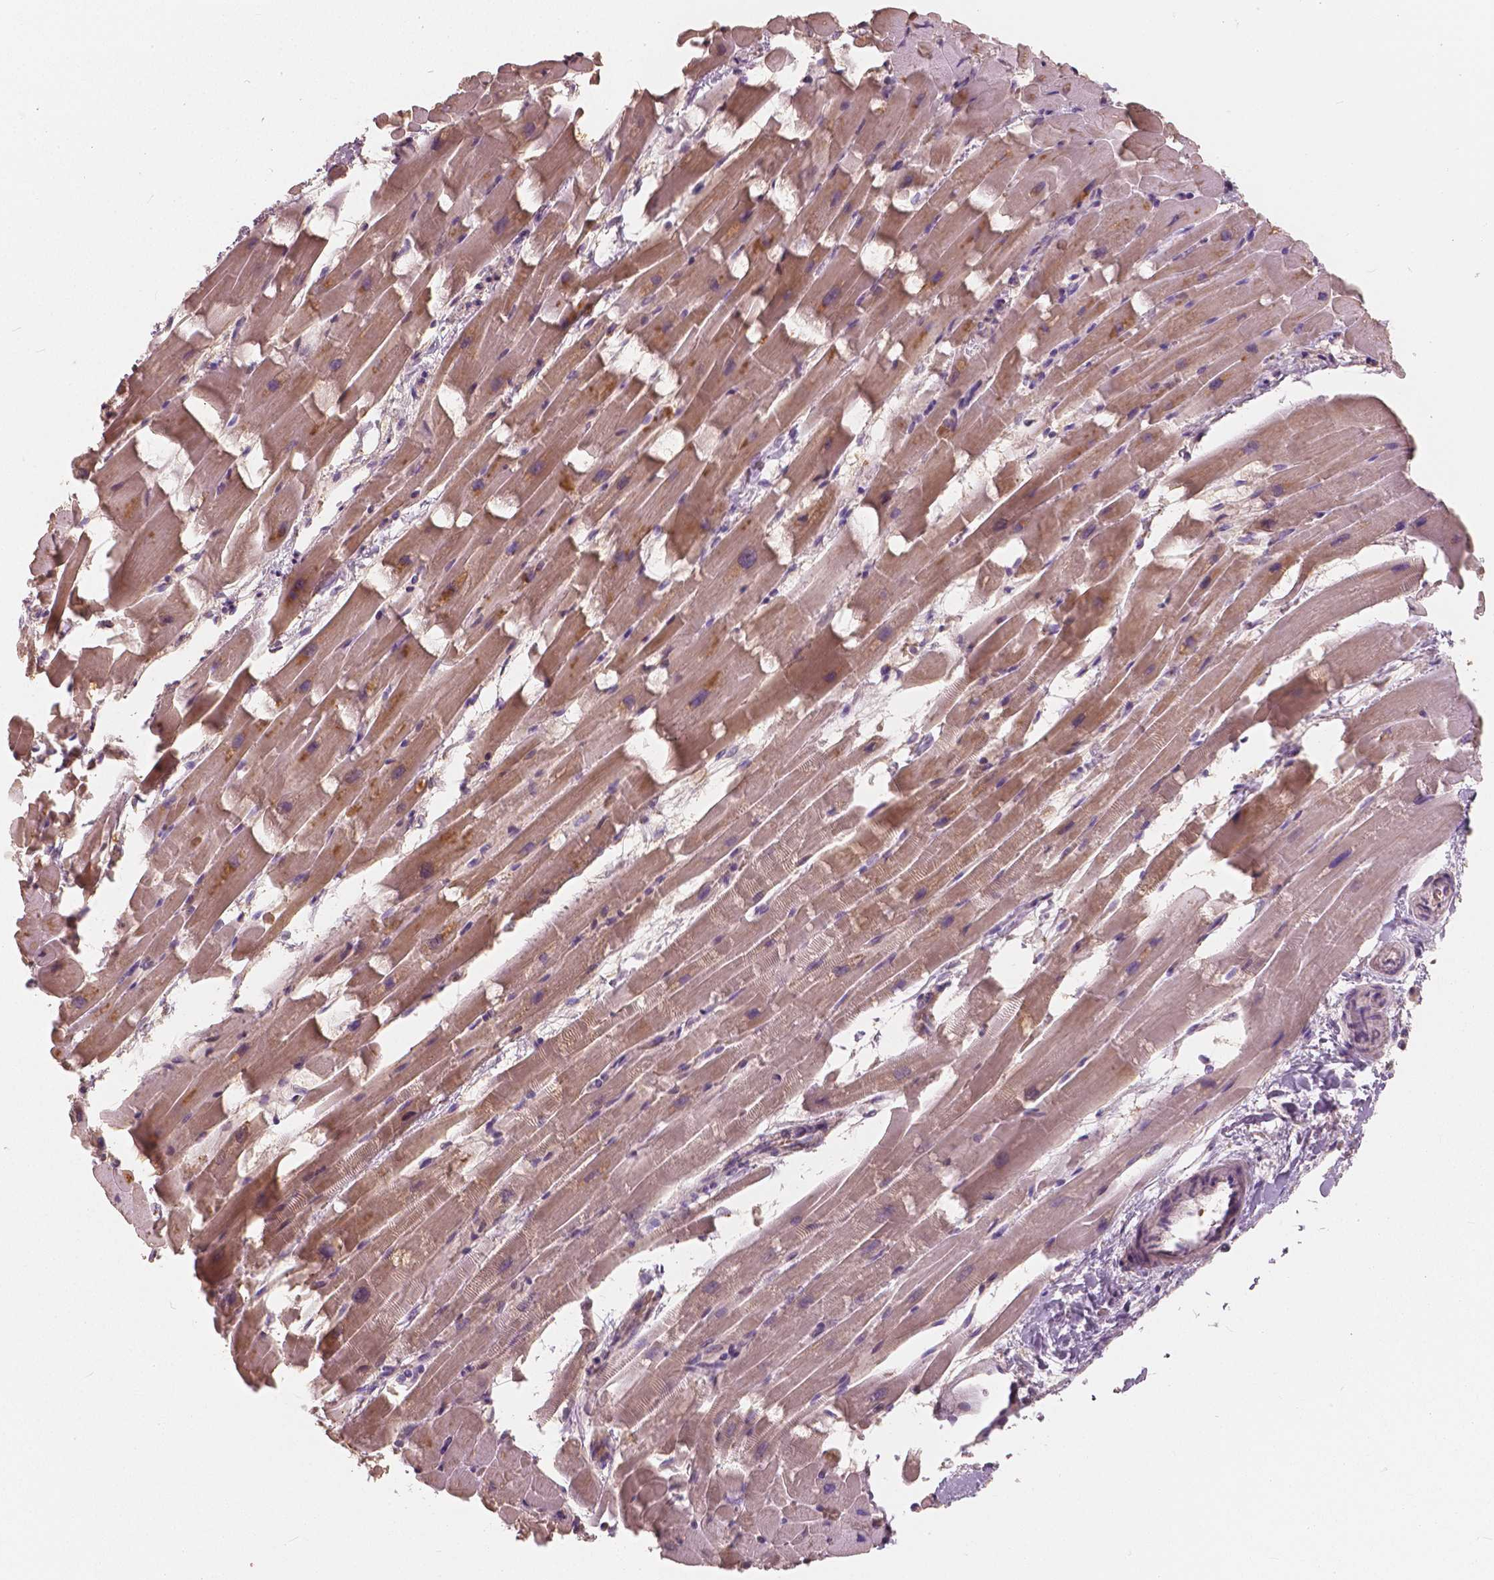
{"staining": {"intensity": "weak", "quantity": ">75%", "location": "cytoplasmic/membranous"}, "tissue": "heart muscle", "cell_type": "Cardiomyocytes", "image_type": "normal", "snomed": [{"axis": "morphology", "description": "Normal tissue, NOS"}, {"axis": "topography", "description": "Heart"}], "caption": "Heart muscle stained with DAB immunohistochemistry (IHC) shows low levels of weak cytoplasmic/membranous staining in approximately >75% of cardiomyocytes.", "gene": "SAT2", "patient": {"sex": "male", "age": 37}}